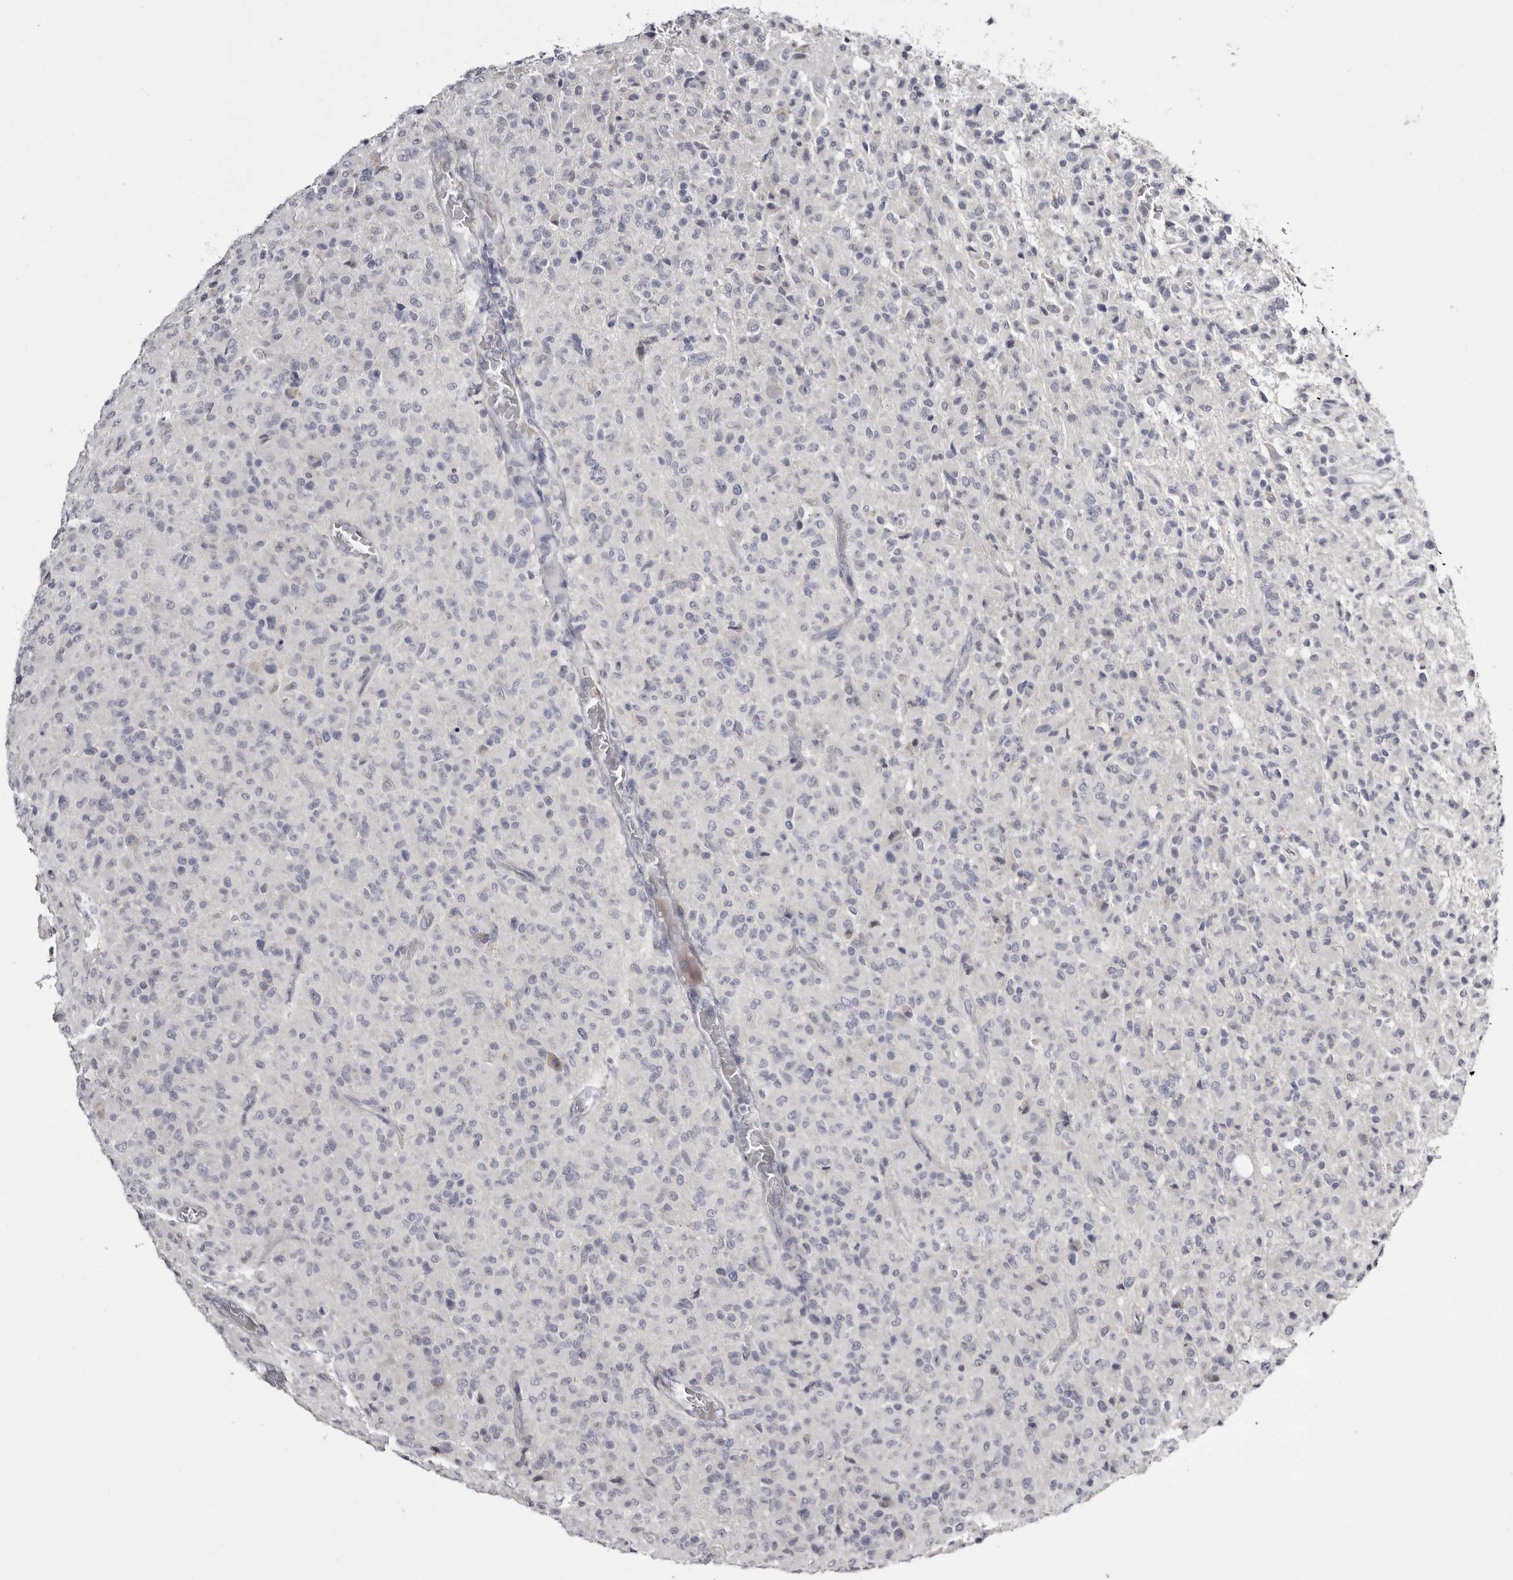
{"staining": {"intensity": "negative", "quantity": "none", "location": "none"}, "tissue": "glioma", "cell_type": "Tumor cells", "image_type": "cancer", "snomed": [{"axis": "morphology", "description": "Glioma, malignant, High grade"}, {"axis": "topography", "description": "Brain"}], "caption": "A micrograph of human malignant high-grade glioma is negative for staining in tumor cells. (Stains: DAB (3,3'-diaminobenzidine) IHC with hematoxylin counter stain, Microscopy: brightfield microscopy at high magnification).", "gene": "CASQ1", "patient": {"sex": "female", "age": 57}}